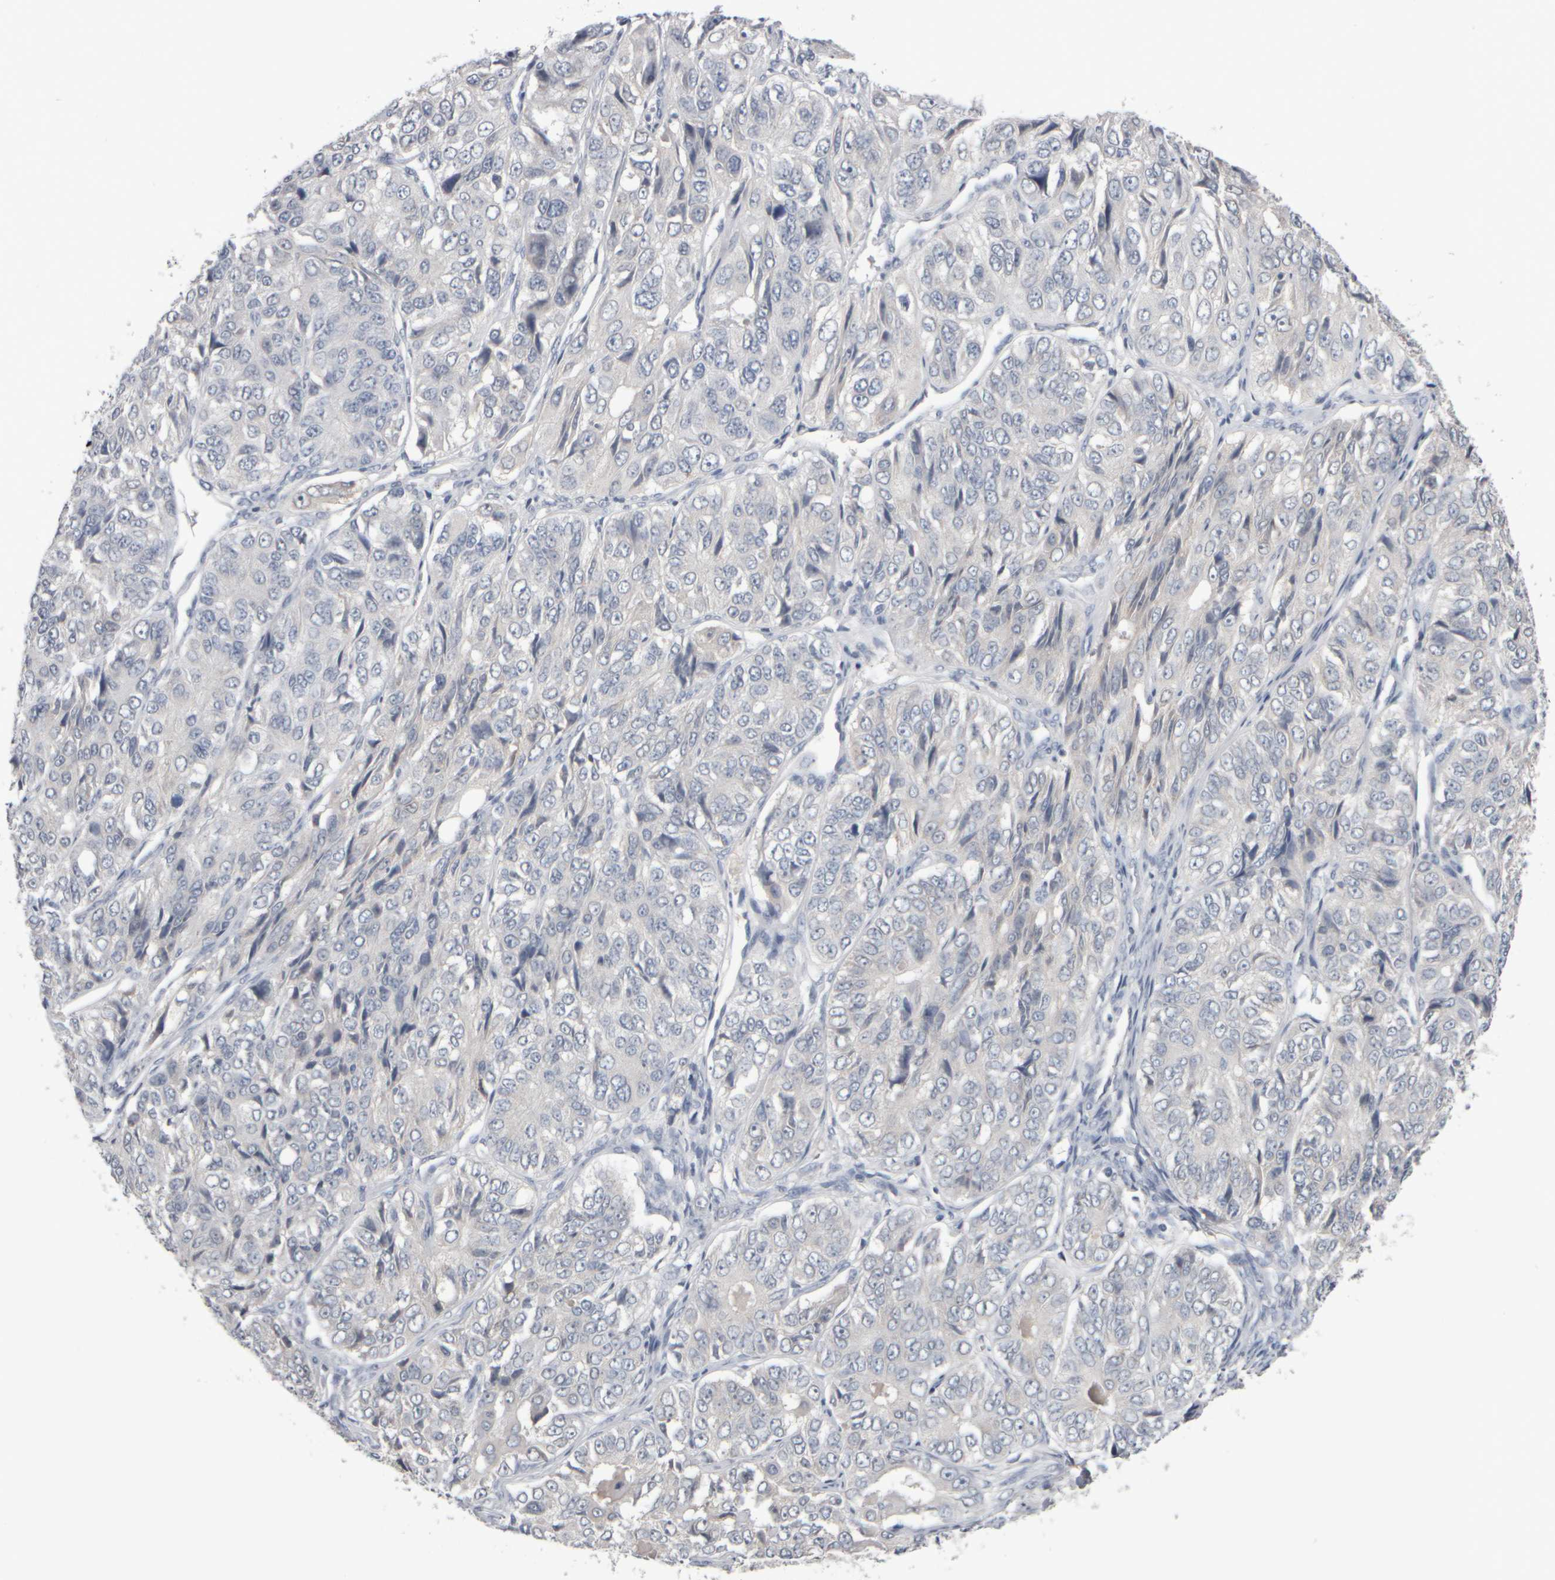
{"staining": {"intensity": "negative", "quantity": "none", "location": "none"}, "tissue": "ovarian cancer", "cell_type": "Tumor cells", "image_type": "cancer", "snomed": [{"axis": "morphology", "description": "Carcinoma, endometroid"}, {"axis": "topography", "description": "Ovary"}], "caption": "This is an immunohistochemistry (IHC) photomicrograph of human ovarian cancer. There is no positivity in tumor cells.", "gene": "EPHX2", "patient": {"sex": "female", "age": 51}}